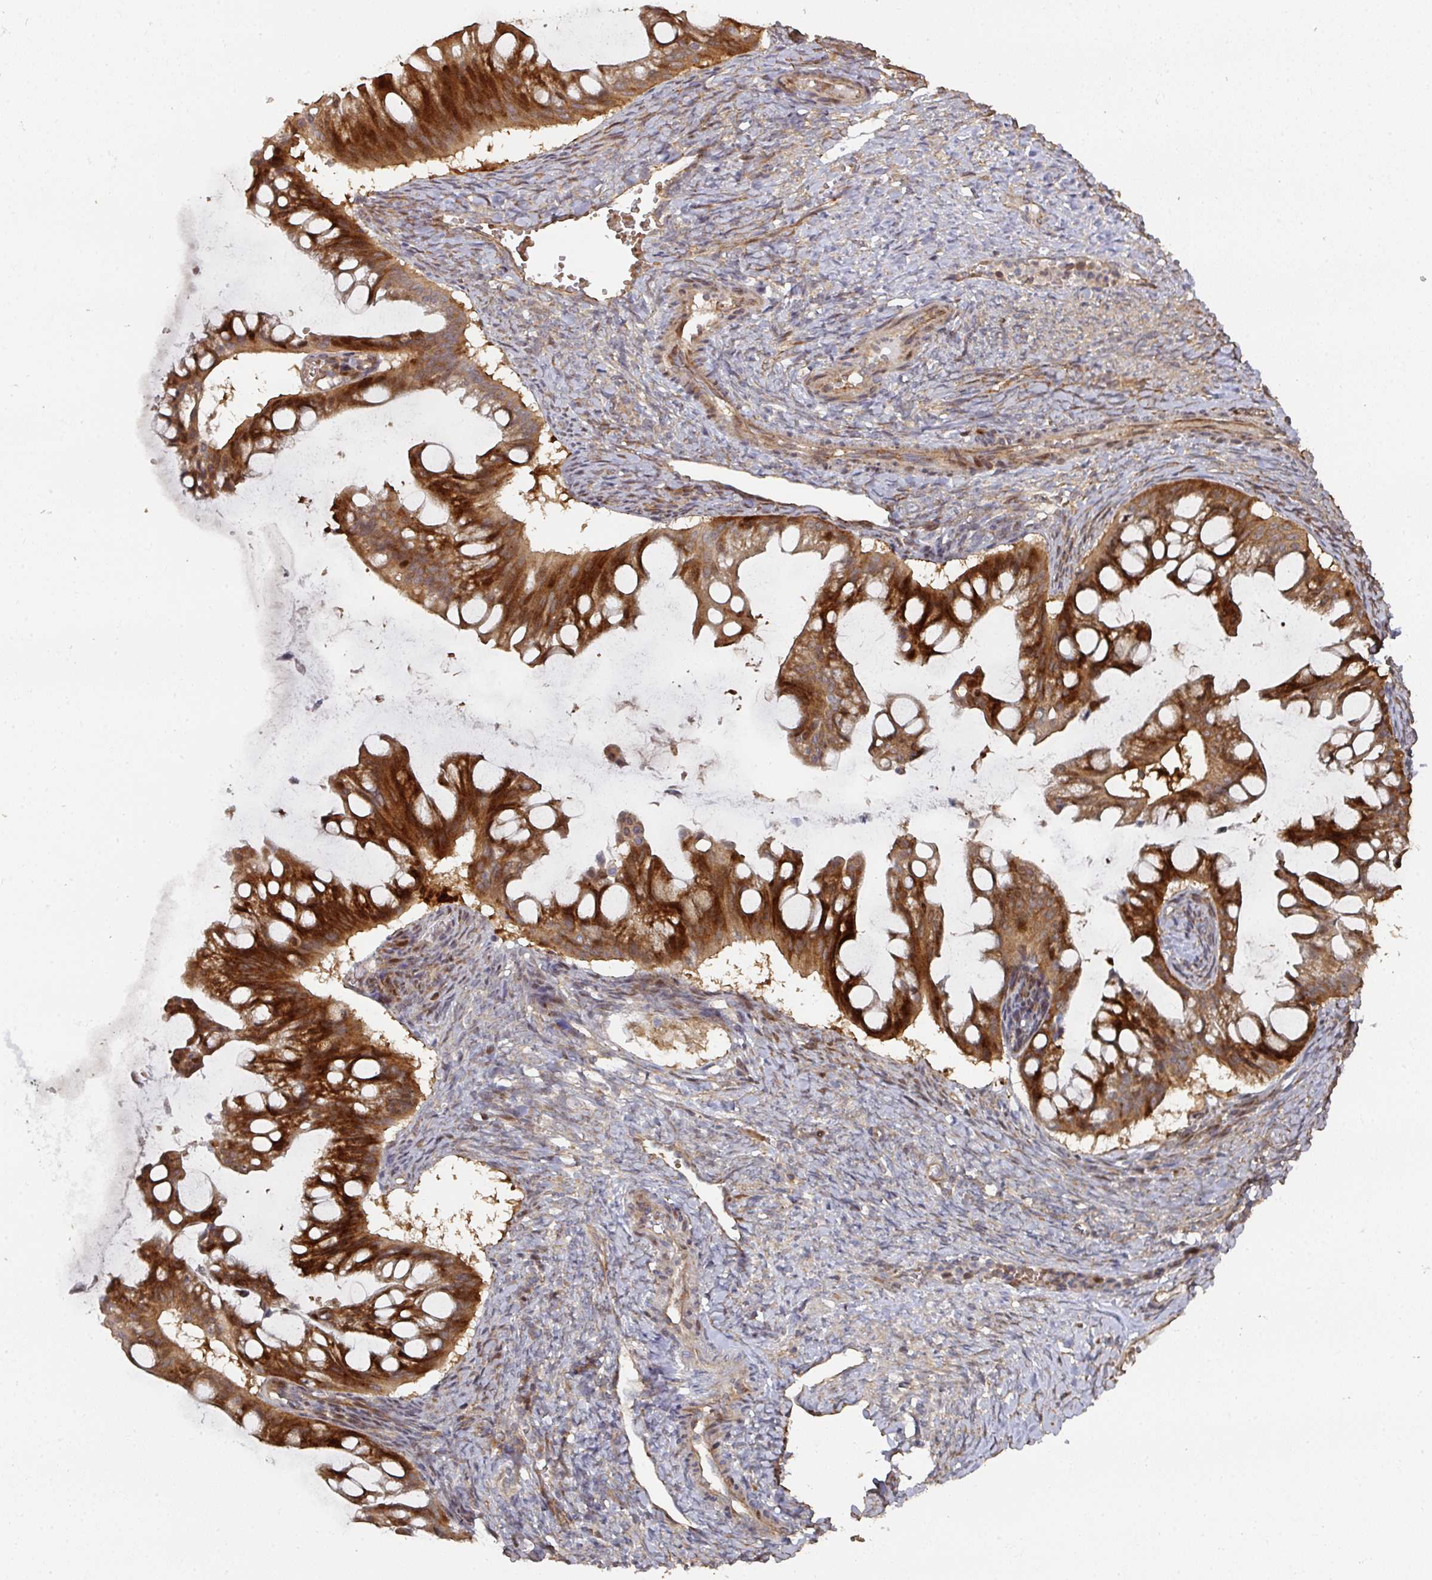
{"staining": {"intensity": "strong", "quantity": ">75%", "location": "cytoplasmic/membranous"}, "tissue": "ovarian cancer", "cell_type": "Tumor cells", "image_type": "cancer", "snomed": [{"axis": "morphology", "description": "Cystadenocarcinoma, mucinous, NOS"}, {"axis": "topography", "description": "Ovary"}], "caption": "An immunohistochemistry micrograph of tumor tissue is shown. Protein staining in brown highlights strong cytoplasmic/membranous positivity in ovarian cancer within tumor cells.", "gene": "CA7", "patient": {"sex": "female", "age": 73}}